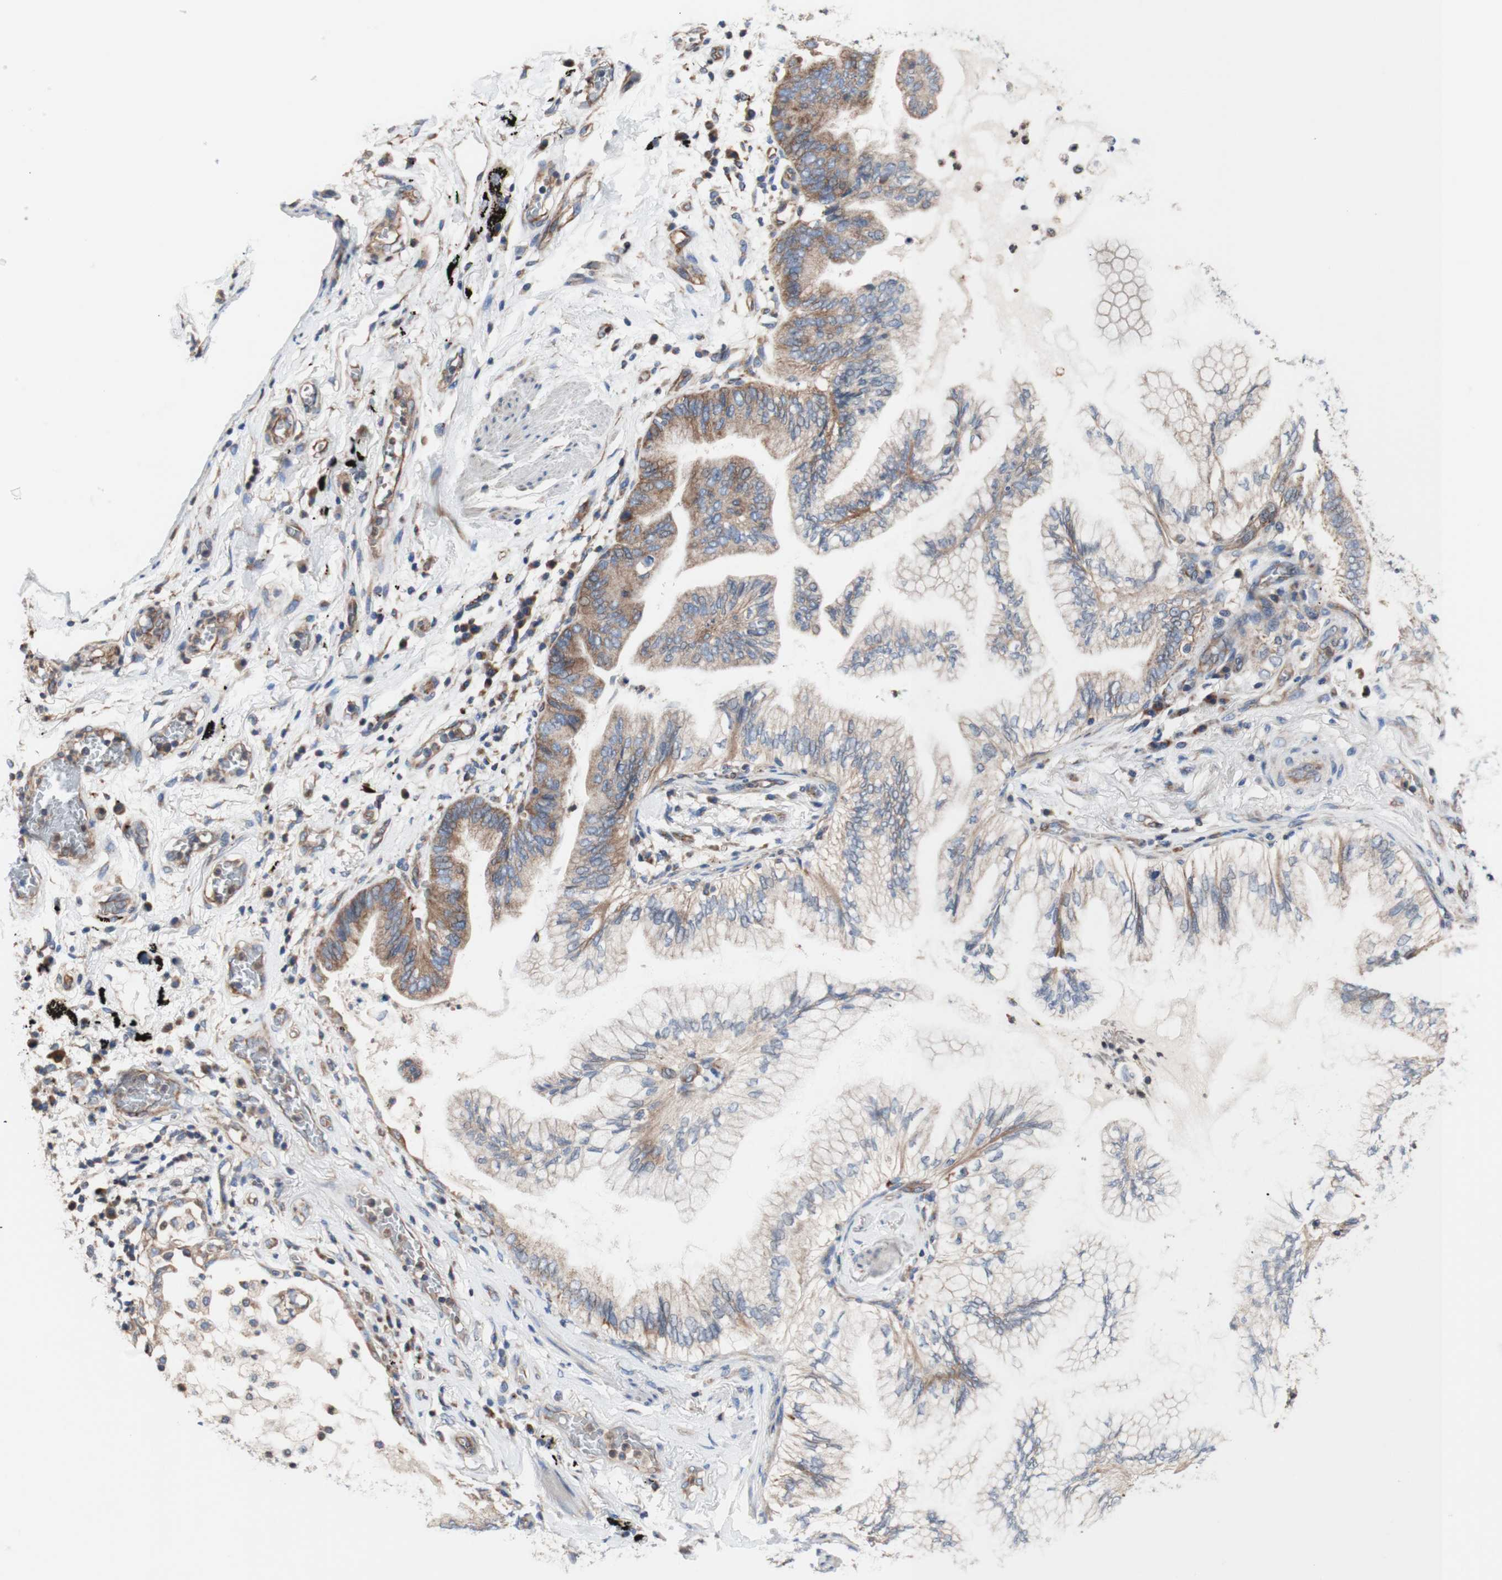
{"staining": {"intensity": "moderate", "quantity": "<25%", "location": "cytoplasmic/membranous"}, "tissue": "lung cancer", "cell_type": "Tumor cells", "image_type": "cancer", "snomed": [{"axis": "morphology", "description": "Normal tissue, NOS"}, {"axis": "morphology", "description": "Adenocarcinoma, NOS"}, {"axis": "topography", "description": "Bronchus"}, {"axis": "topography", "description": "Lung"}], "caption": "The immunohistochemical stain labels moderate cytoplasmic/membranous staining in tumor cells of lung adenocarcinoma tissue.", "gene": "FMR1", "patient": {"sex": "female", "age": 70}}